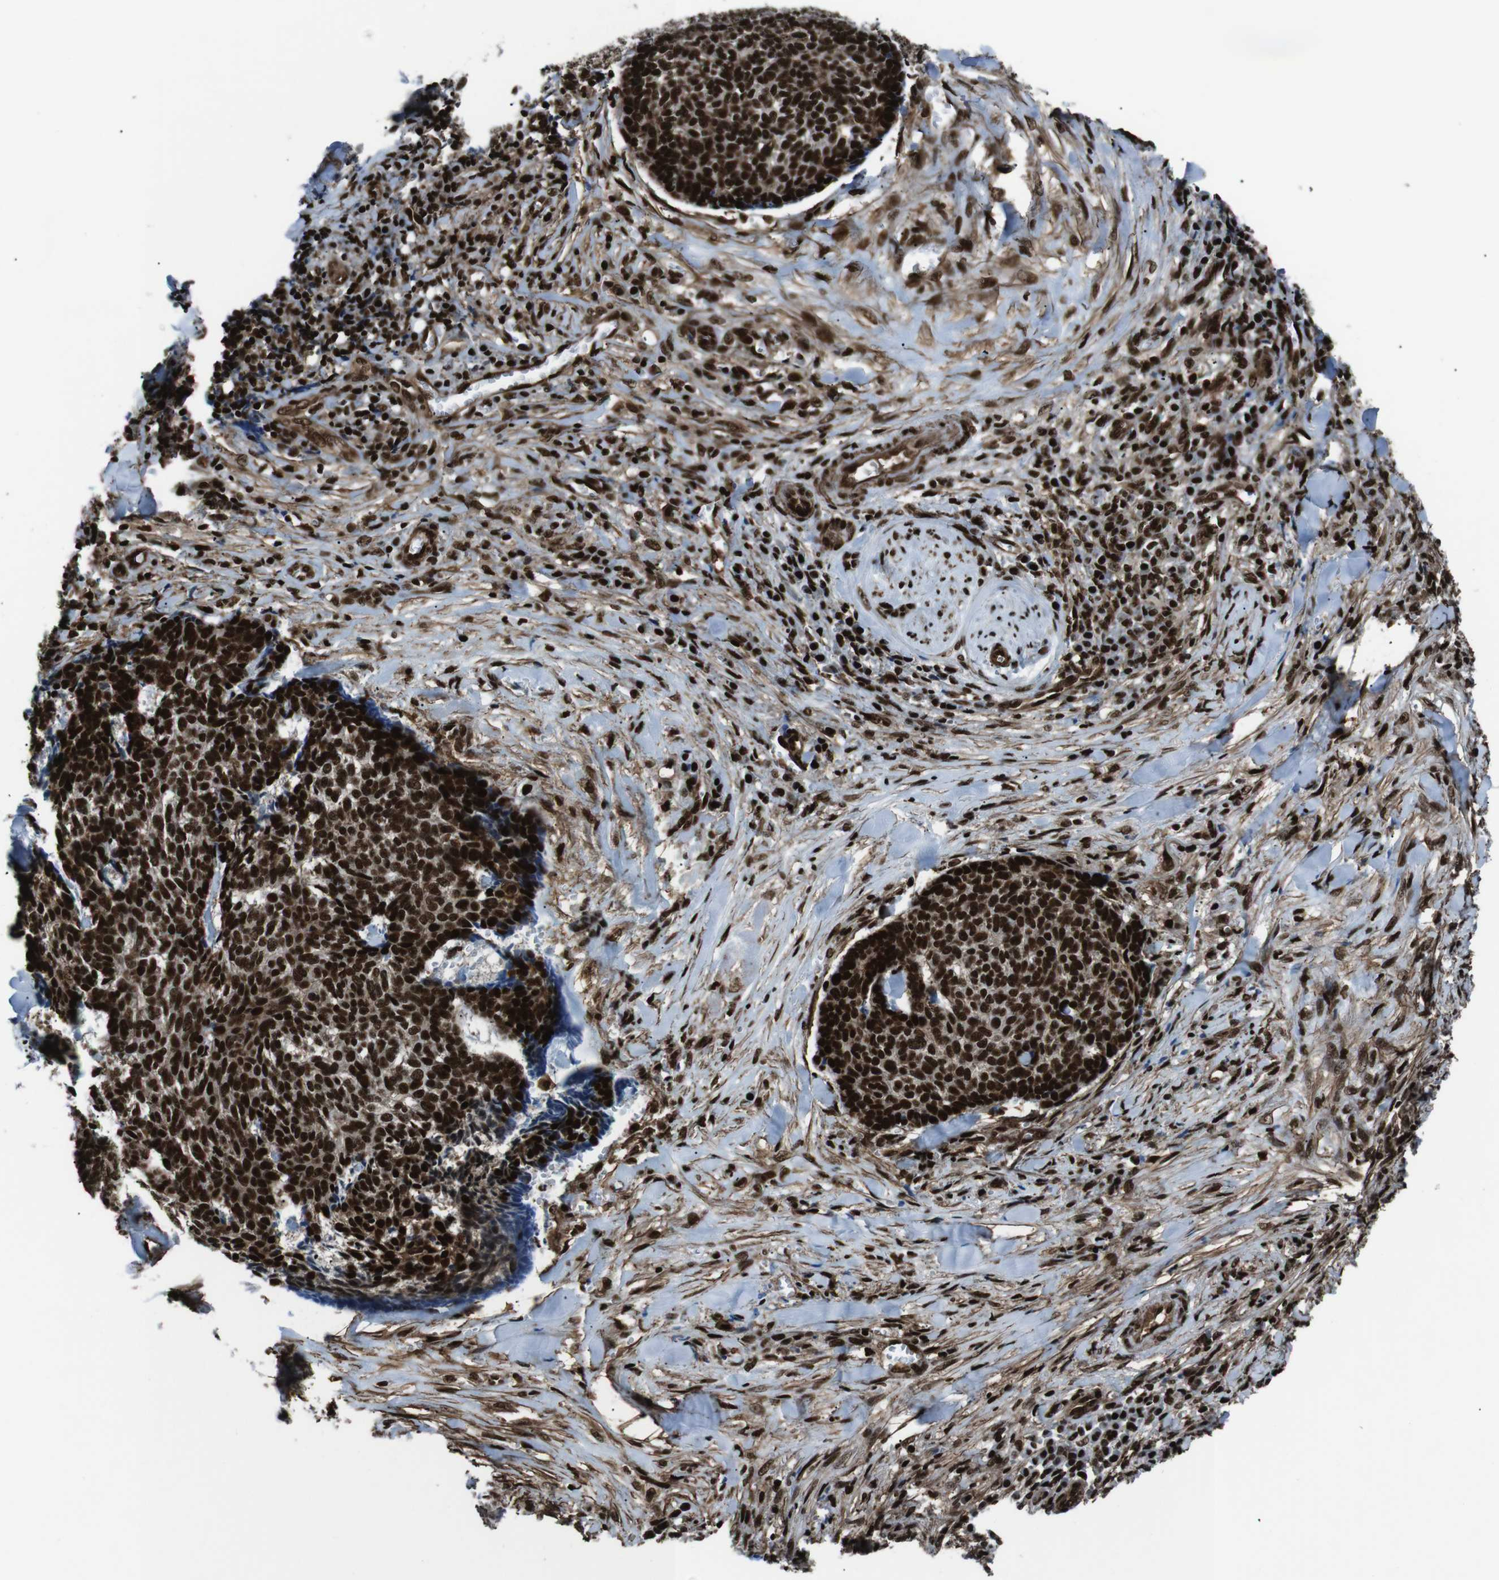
{"staining": {"intensity": "strong", "quantity": ">75%", "location": "nuclear"}, "tissue": "skin cancer", "cell_type": "Tumor cells", "image_type": "cancer", "snomed": [{"axis": "morphology", "description": "Basal cell carcinoma"}, {"axis": "topography", "description": "Skin"}], "caption": "Human skin cancer (basal cell carcinoma) stained for a protein (brown) displays strong nuclear positive staining in approximately >75% of tumor cells.", "gene": "HNRNPU", "patient": {"sex": "male", "age": 84}}